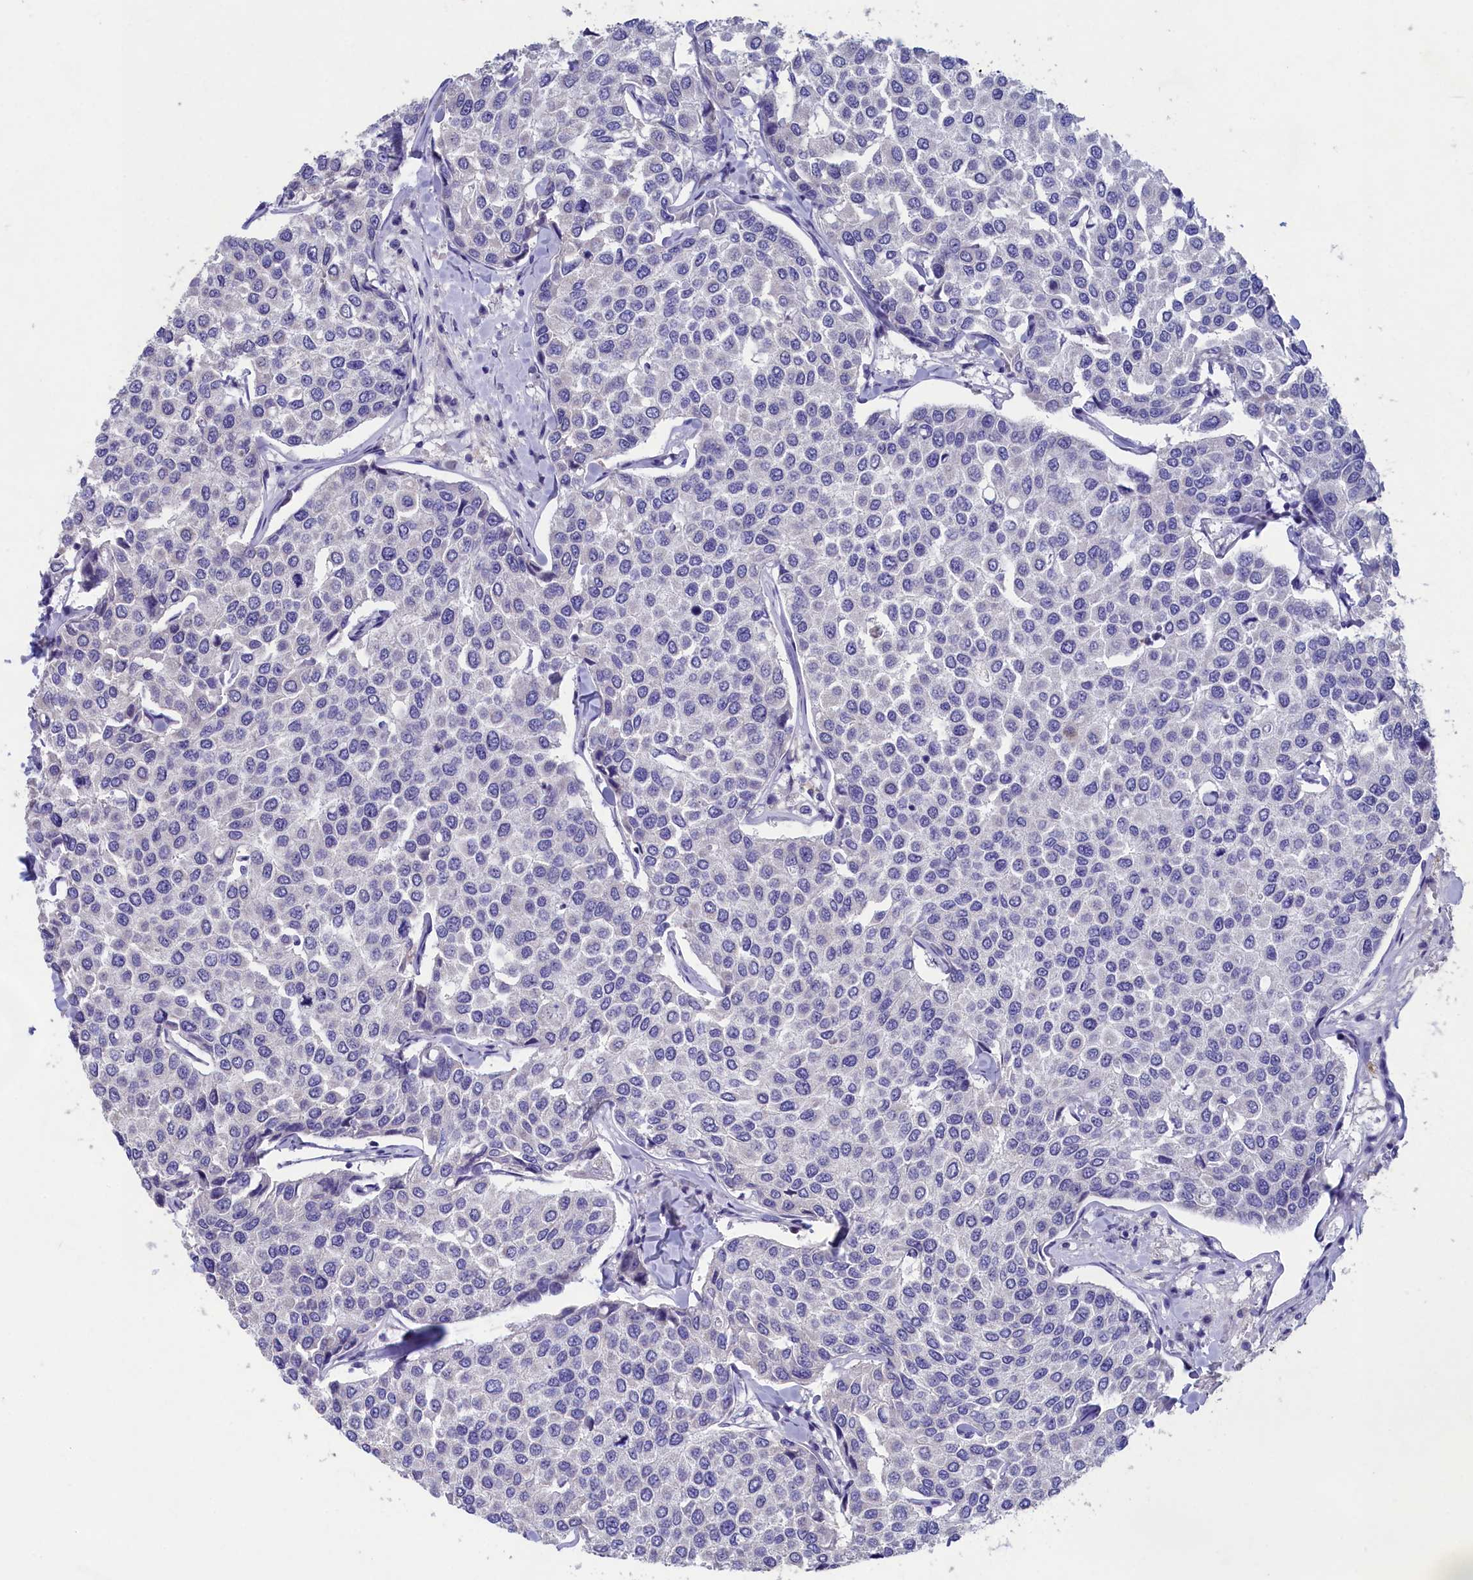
{"staining": {"intensity": "negative", "quantity": "none", "location": "none"}, "tissue": "breast cancer", "cell_type": "Tumor cells", "image_type": "cancer", "snomed": [{"axis": "morphology", "description": "Duct carcinoma"}, {"axis": "topography", "description": "Breast"}], "caption": "IHC histopathology image of neoplastic tissue: invasive ductal carcinoma (breast) stained with DAB (3,3'-diaminobenzidine) shows no significant protein staining in tumor cells. The staining was performed using DAB (3,3'-diaminobenzidine) to visualize the protein expression in brown, while the nuclei were stained in blue with hematoxylin (Magnification: 20x).", "gene": "PRDM12", "patient": {"sex": "female", "age": 55}}